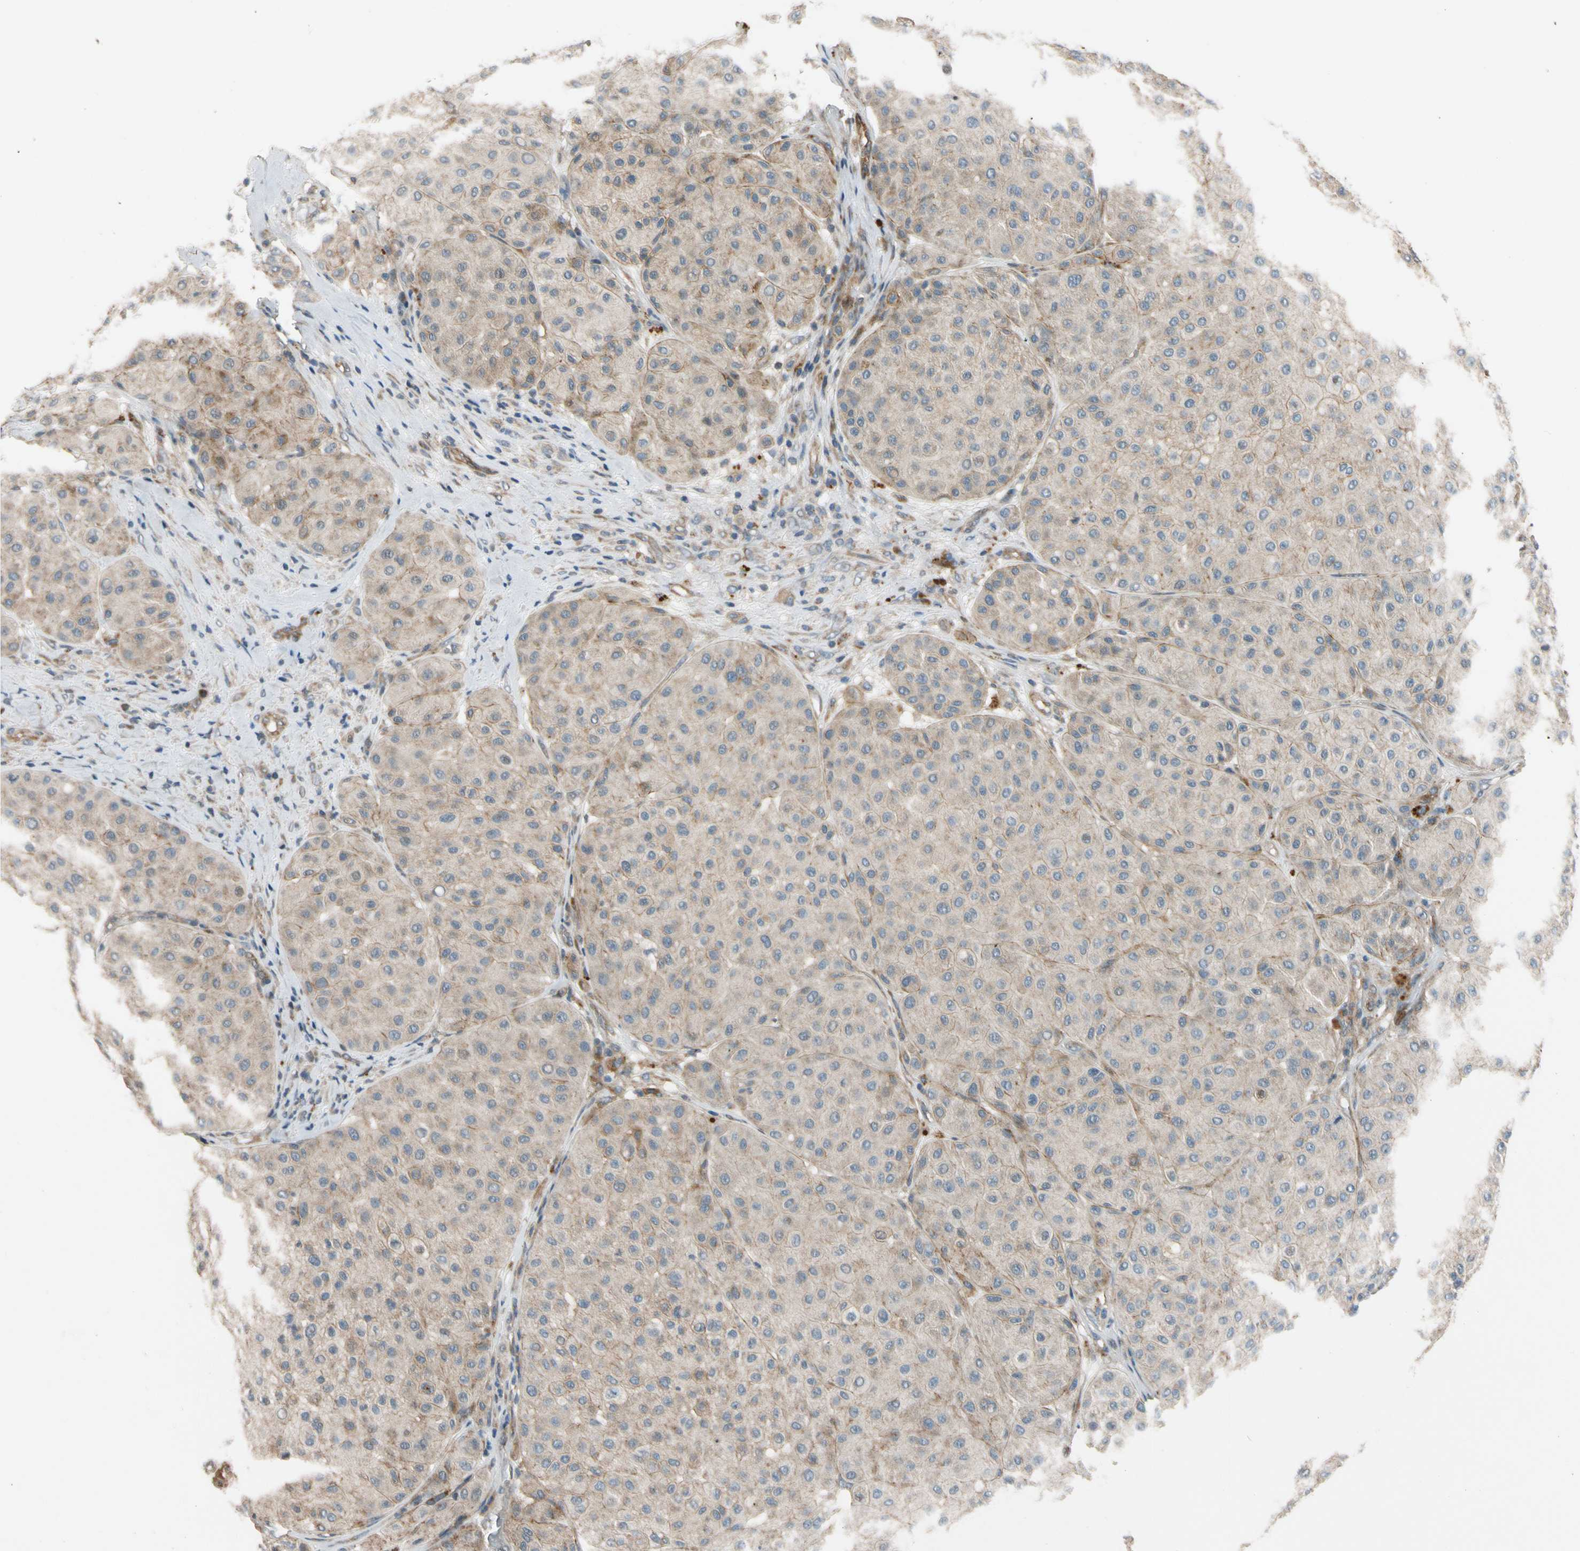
{"staining": {"intensity": "weak", "quantity": "<25%", "location": "cytoplasmic/membranous"}, "tissue": "melanoma", "cell_type": "Tumor cells", "image_type": "cancer", "snomed": [{"axis": "morphology", "description": "Normal tissue, NOS"}, {"axis": "morphology", "description": "Malignant melanoma, Metastatic site"}, {"axis": "topography", "description": "Skin"}], "caption": "This is an immunohistochemistry (IHC) image of malignant melanoma (metastatic site). There is no staining in tumor cells.", "gene": "MST1R", "patient": {"sex": "male", "age": 41}}